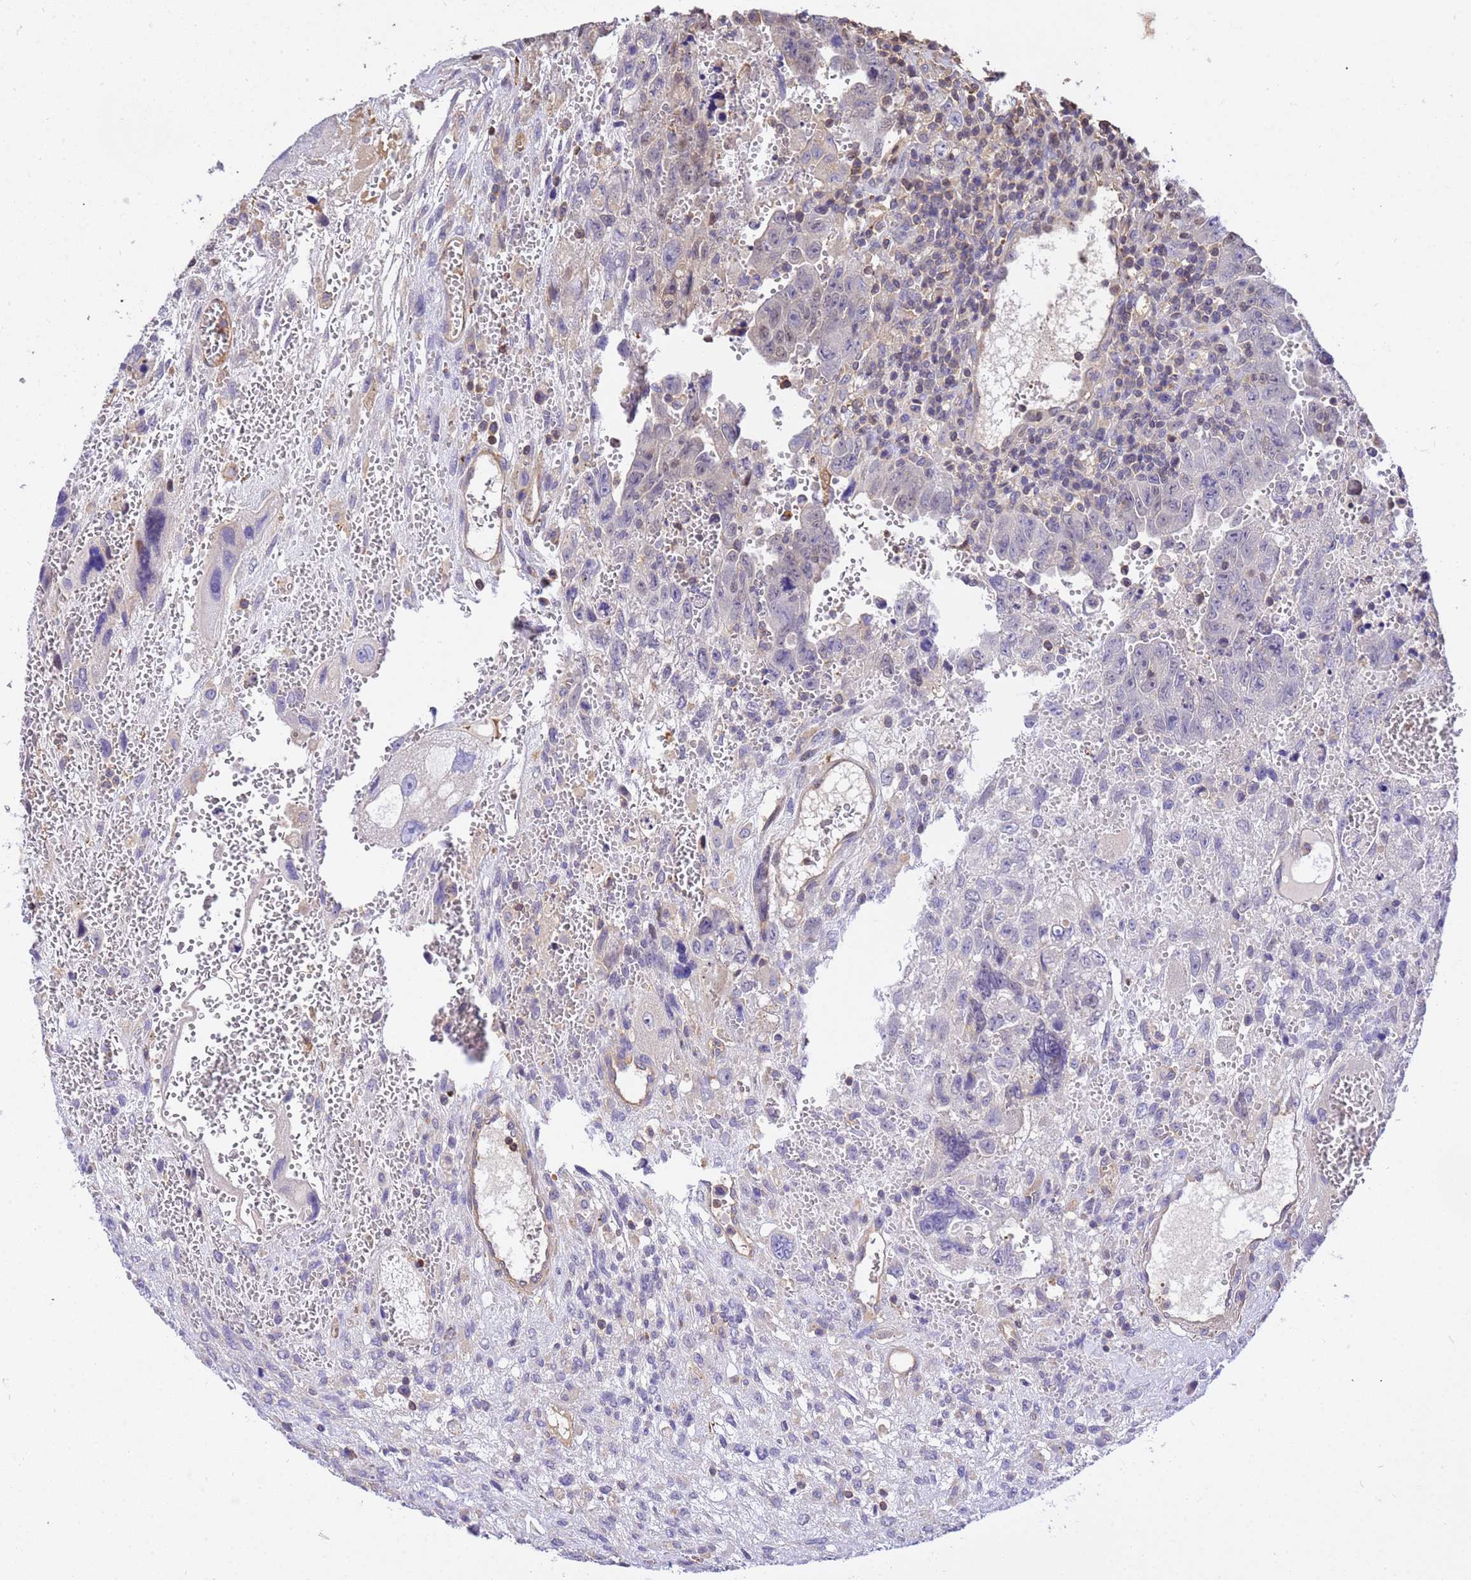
{"staining": {"intensity": "negative", "quantity": "none", "location": "none"}, "tissue": "testis cancer", "cell_type": "Tumor cells", "image_type": "cancer", "snomed": [{"axis": "morphology", "description": "Carcinoma, Embryonal, NOS"}, {"axis": "topography", "description": "Testis"}], "caption": "This is a photomicrograph of immunohistochemistry (IHC) staining of testis cancer (embryonal carcinoma), which shows no expression in tumor cells. (DAB immunohistochemistry with hematoxylin counter stain).", "gene": "WDR64", "patient": {"sex": "male", "age": 28}}